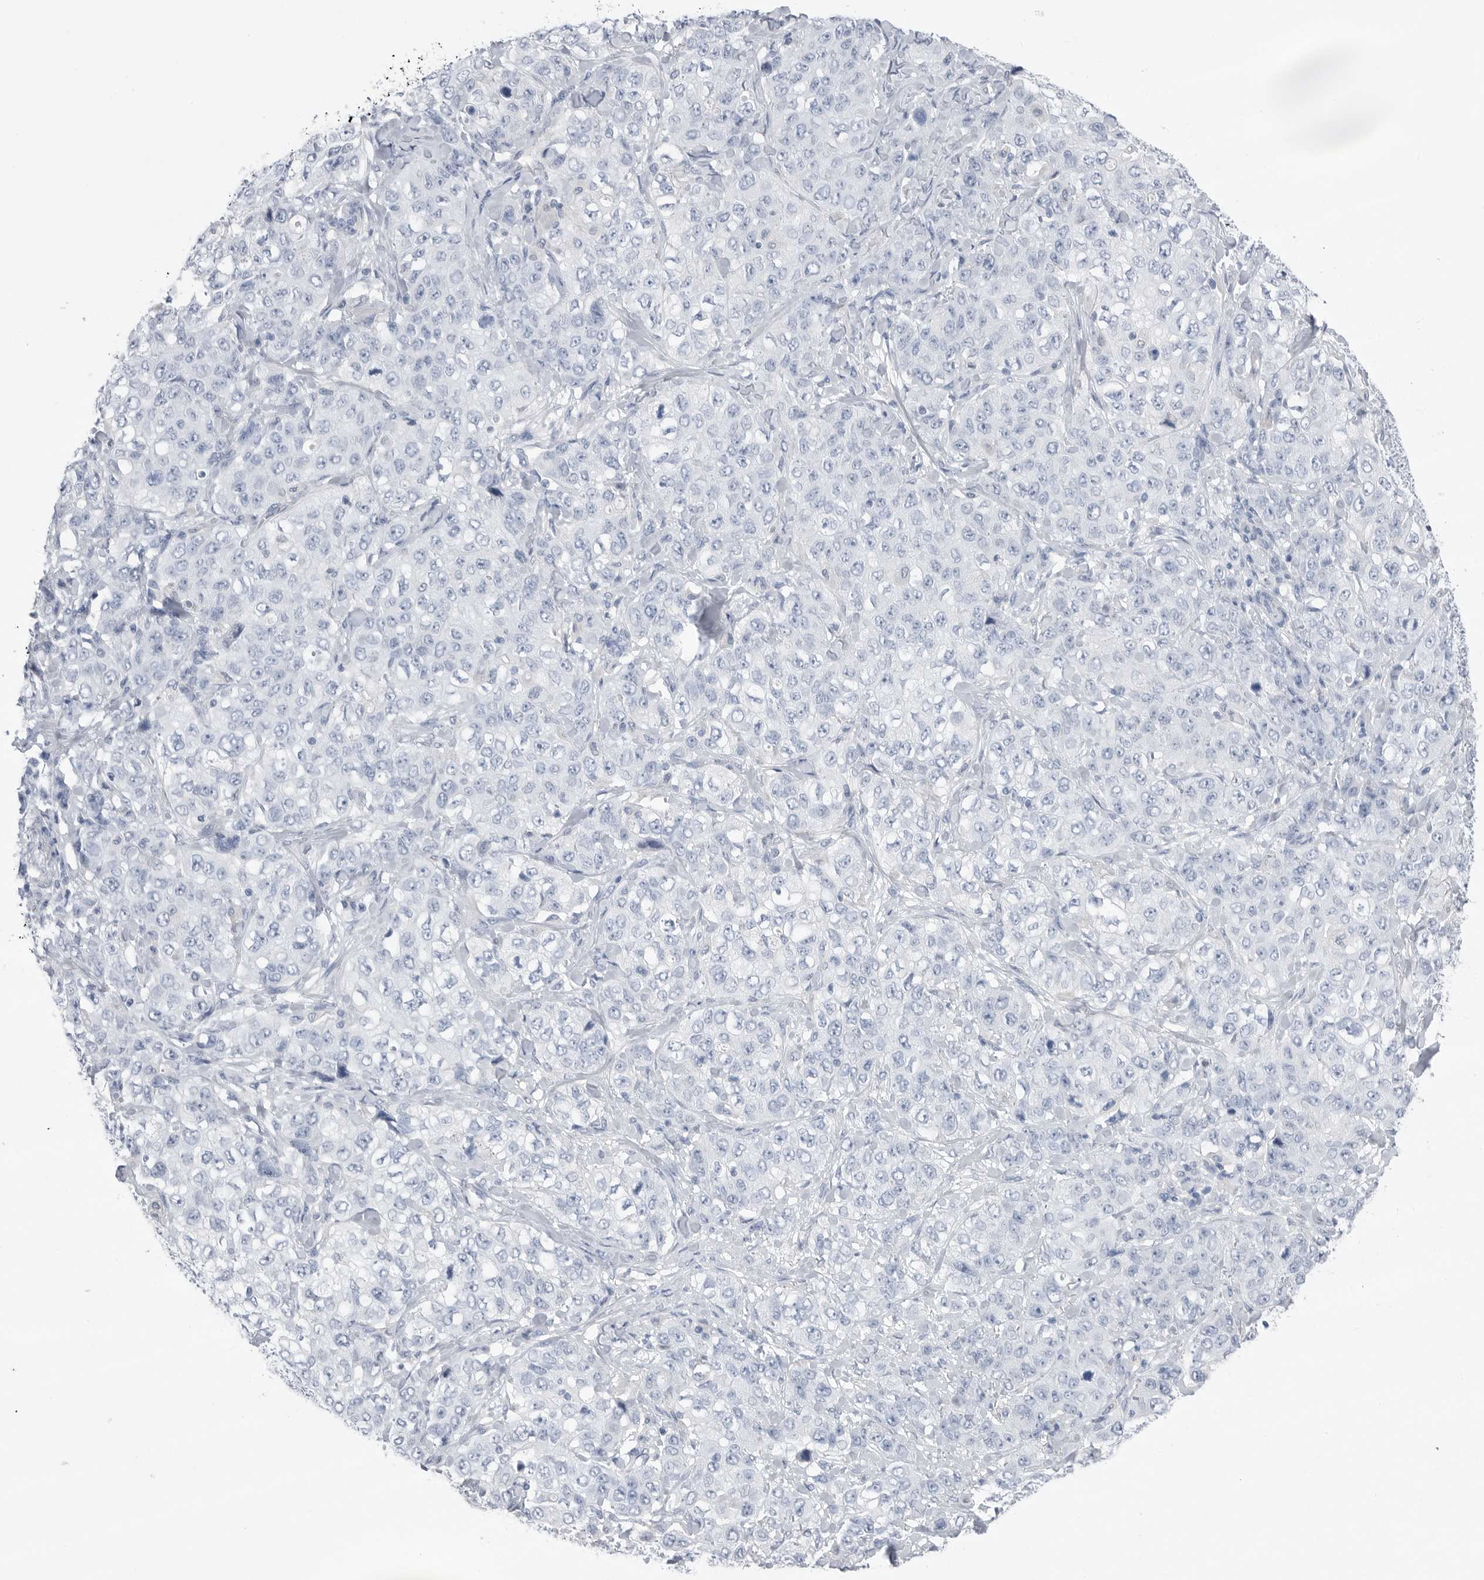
{"staining": {"intensity": "negative", "quantity": "none", "location": "none"}, "tissue": "stomach cancer", "cell_type": "Tumor cells", "image_type": "cancer", "snomed": [{"axis": "morphology", "description": "Adenocarcinoma, NOS"}, {"axis": "topography", "description": "Stomach"}], "caption": "An immunohistochemistry photomicrograph of stomach adenocarcinoma is shown. There is no staining in tumor cells of stomach adenocarcinoma. (IHC, brightfield microscopy, high magnification).", "gene": "ABHD12", "patient": {"sex": "male", "age": 48}}